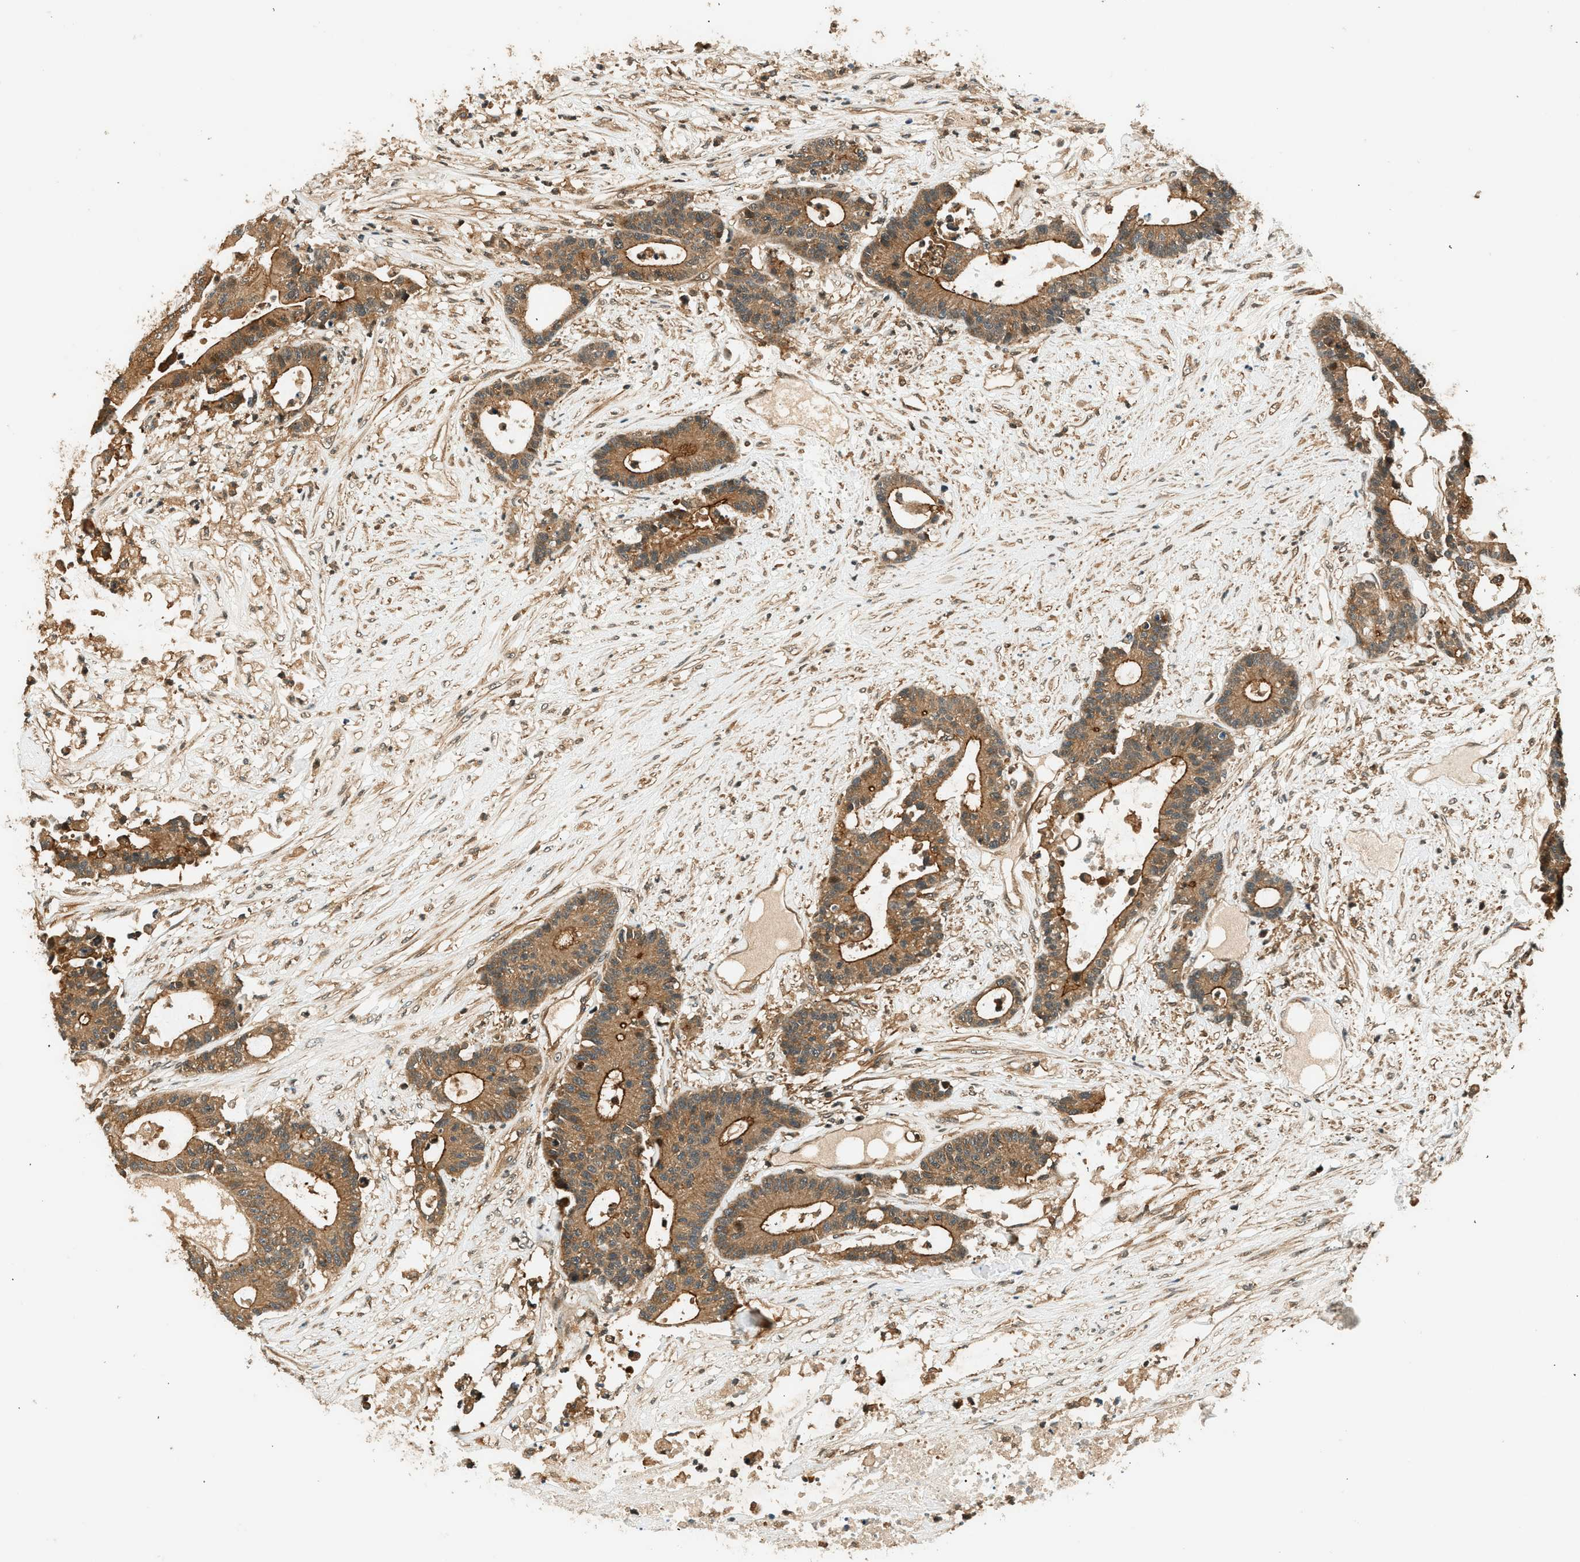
{"staining": {"intensity": "strong", "quantity": "25%-75%", "location": "cytoplasmic/membranous"}, "tissue": "colorectal cancer", "cell_type": "Tumor cells", "image_type": "cancer", "snomed": [{"axis": "morphology", "description": "Adenocarcinoma, NOS"}, {"axis": "topography", "description": "Colon"}], "caption": "Immunohistochemistry (IHC) staining of colorectal cancer, which shows high levels of strong cytoplasmic/membranous staining in approximately 25%-75% of tumor cells indicating strong cytoplasmic/membranous protein positivity. The staining was performed using DAB (3,3'-diaminobenzidine) (brown) for protein detection and nuclei were counterstained in hematoxylin (blue).", "gene": "ARHGEF11", "patient": {"sex": "female", "age": 84}}